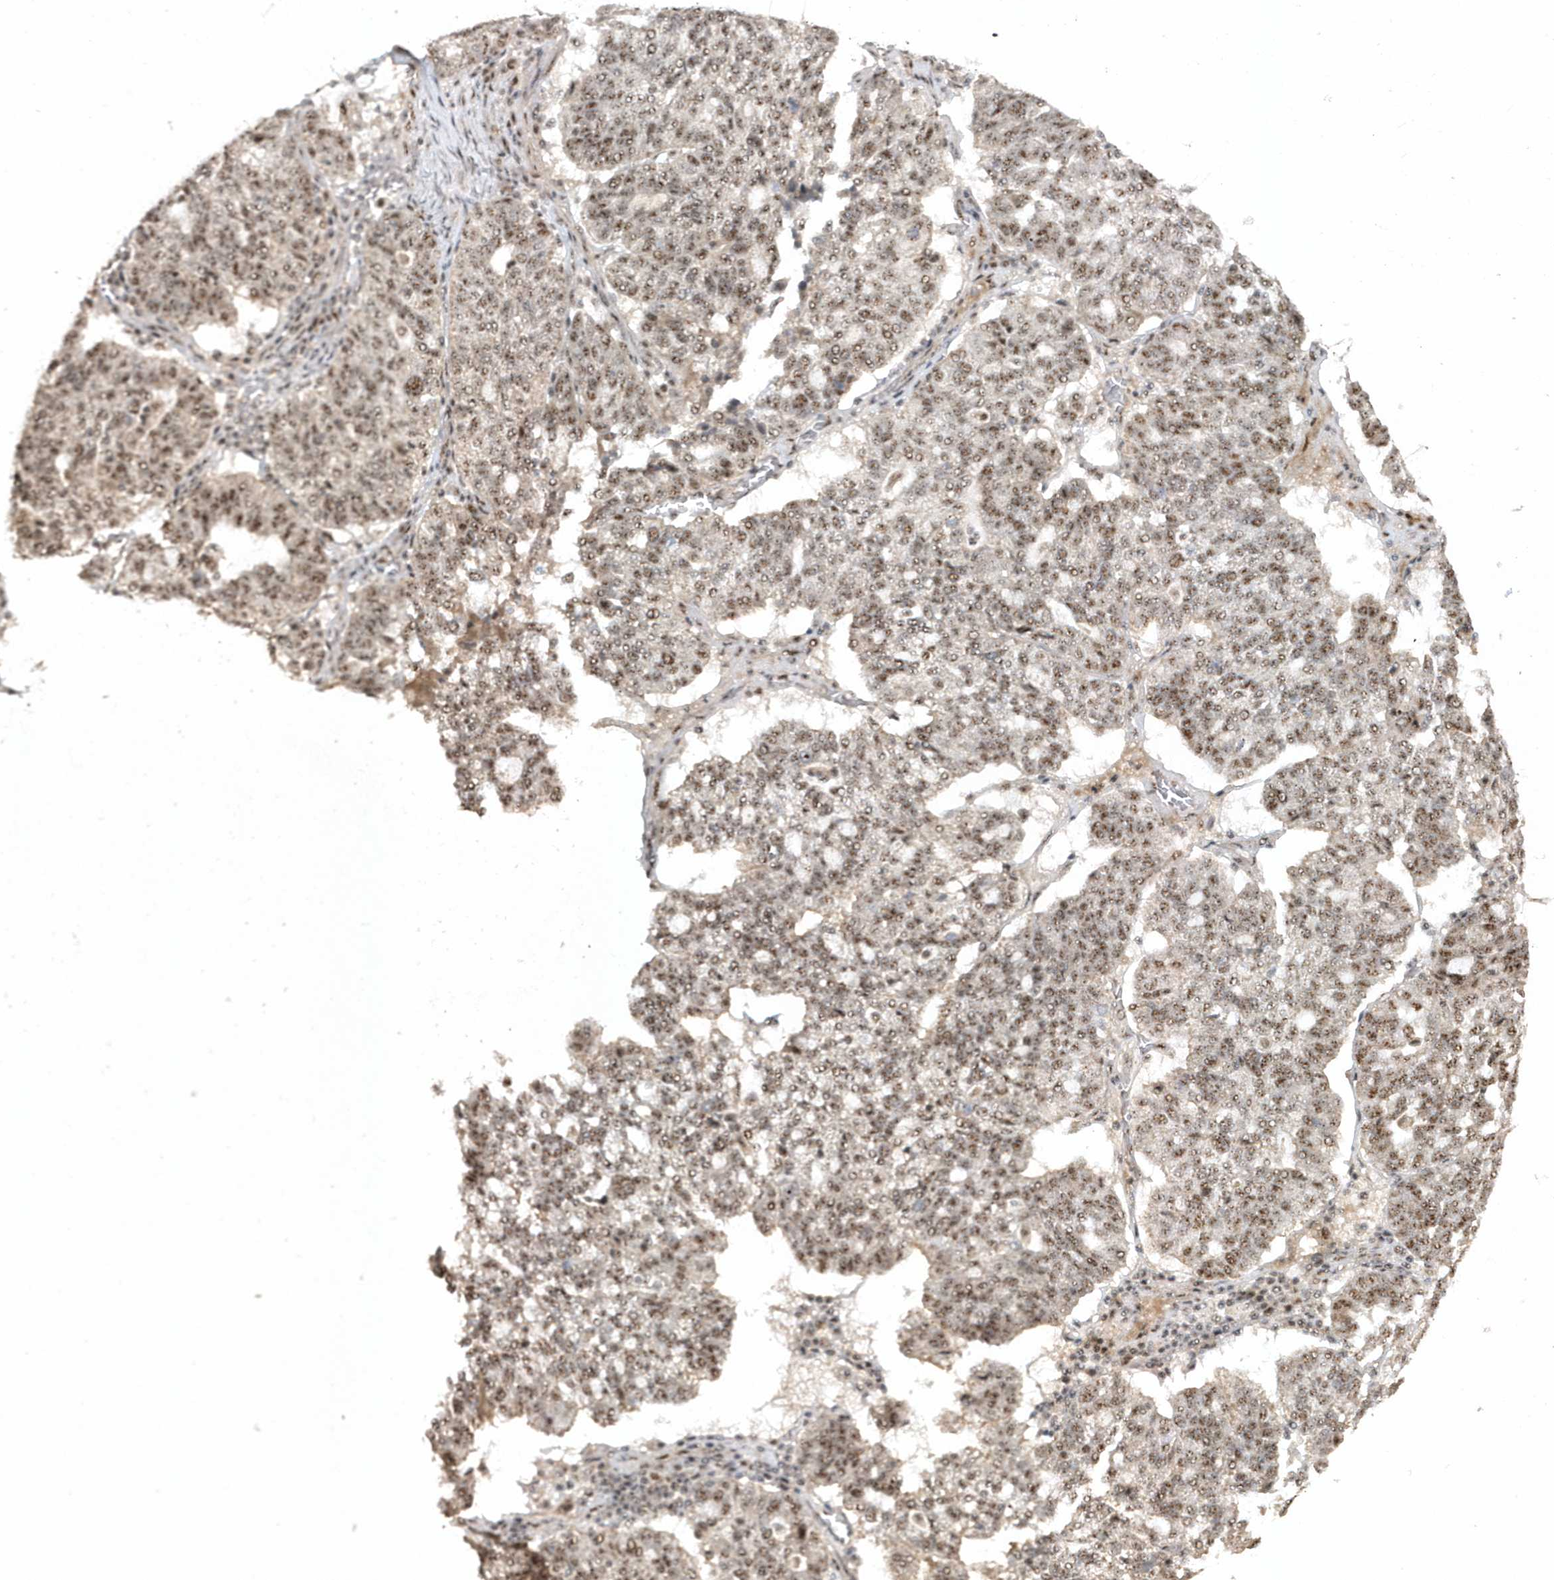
{"staining": {"intensity": "moderate", "quantity": ">75%", "location": "nuclear"}, "tissue": "ovarian cancer", "cell_type": "Tumor cells", "image_type": "cancer", "snomed": [{"axis": "morphology", "description": "Cystadenocarcinoma, serous, NOS"}, {"axis": "topography", "description": "Ovary"}], "caption": "This image displays ovarian serous cystadenocarcinoma stained with immunohistochemistry (IHC) to label a protein in brown. The nuclear of tumor cells show moderate positivity for the protein. Nuclei are counter-stained blue.", "gene": "POLR3B", "patient": {"sex": "female", "age": 59}}